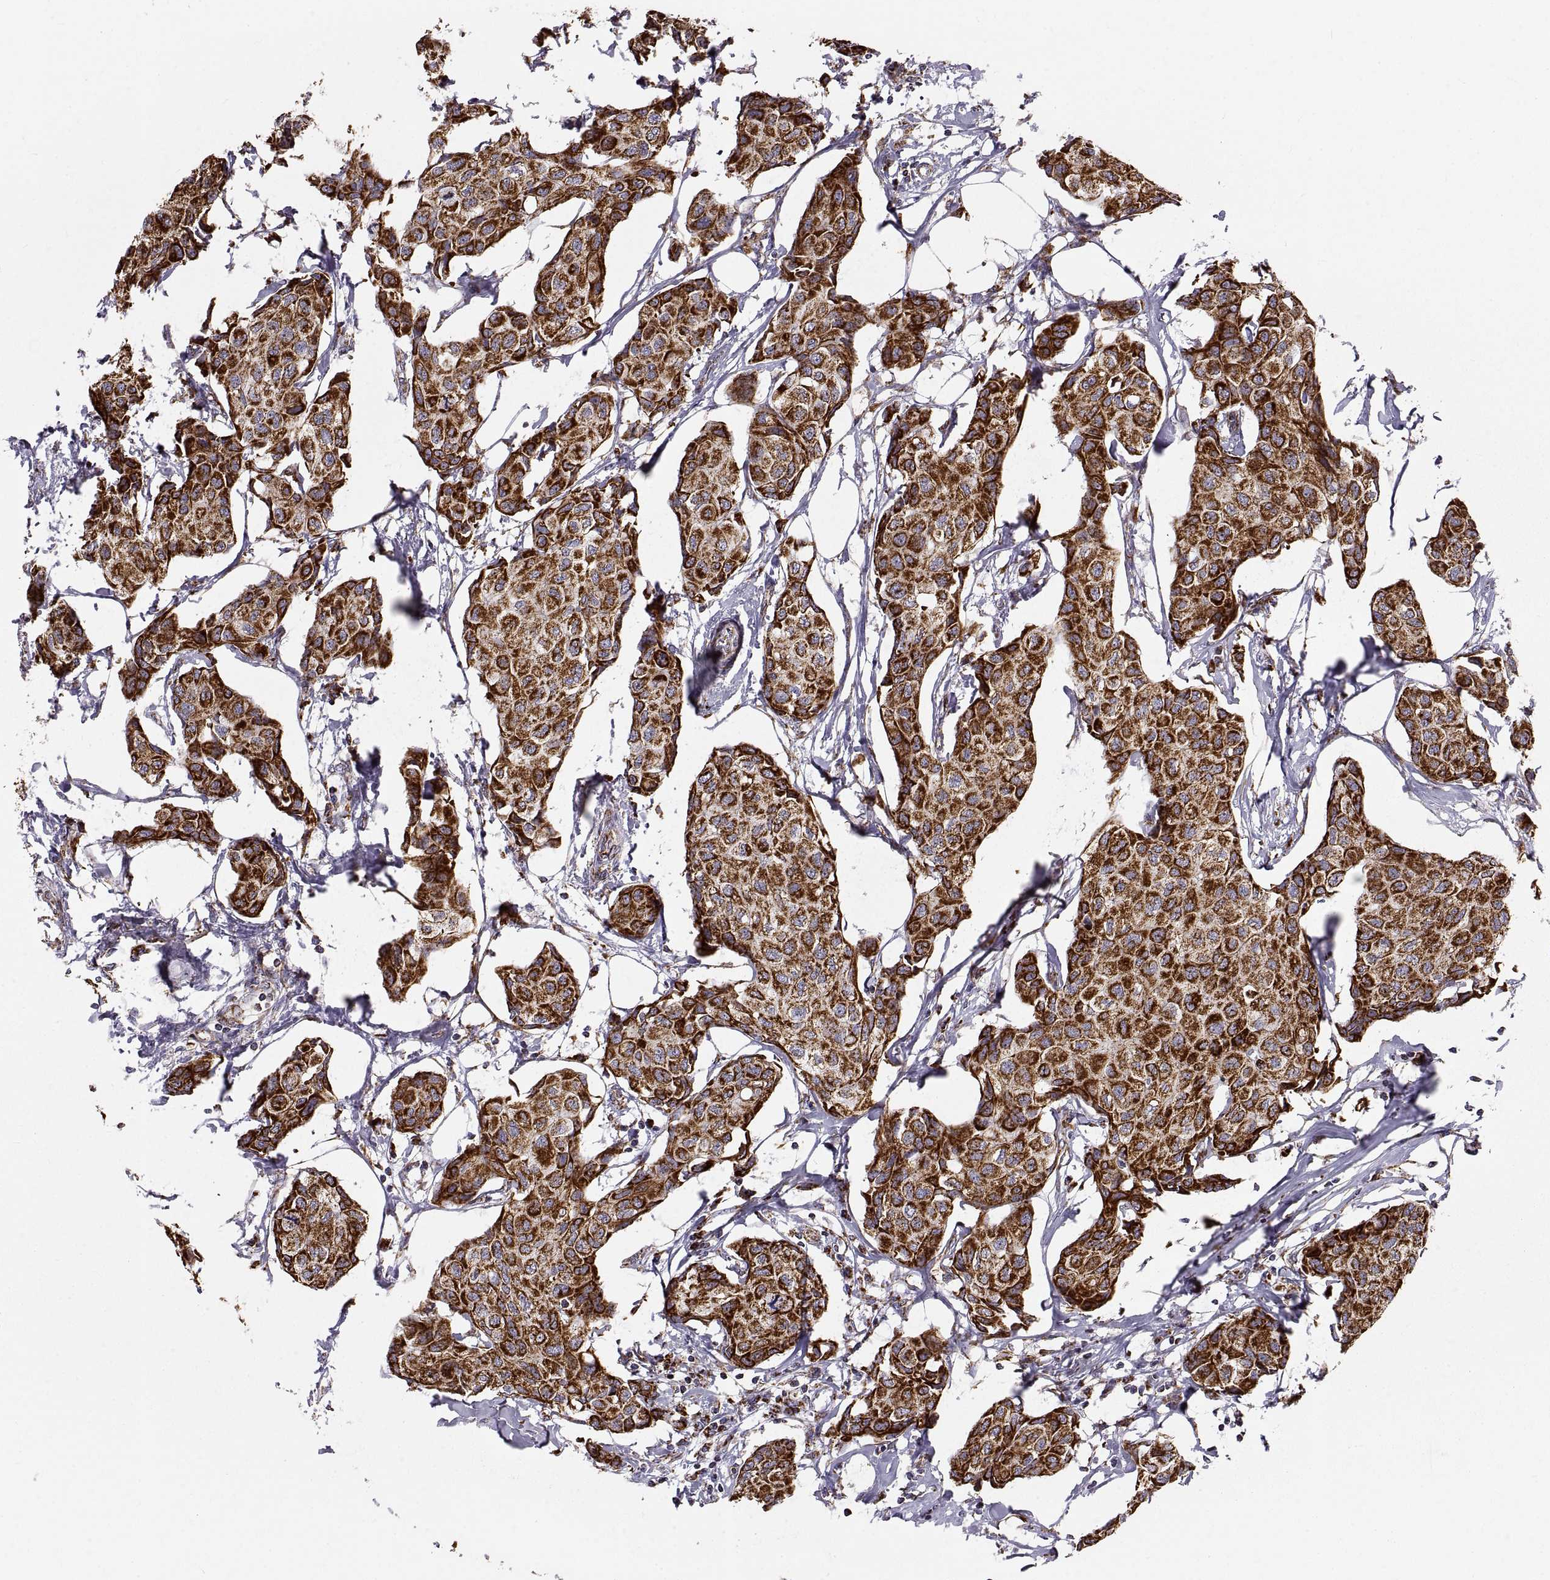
{"staining": {"intensity": "strong", "quantity": ">75%", "location": "cytoplasmic/membranous"}, "tissue": "breast cancer", "cell_type": "Tumor cells", "image_type": "cancer", "snomed": [{"axis": "morphology", "description": "Duct carcinoma"}, {"axis": "topography", "description": "Breast"}], "caption": "The immunohistochemical stain labels strong cytoplasmic/membranous staining in tumor cells of breast invasive ductal carcinoma tissue.", "gene": "ARSD", "patient": {"sex": "female", "age": 80}}